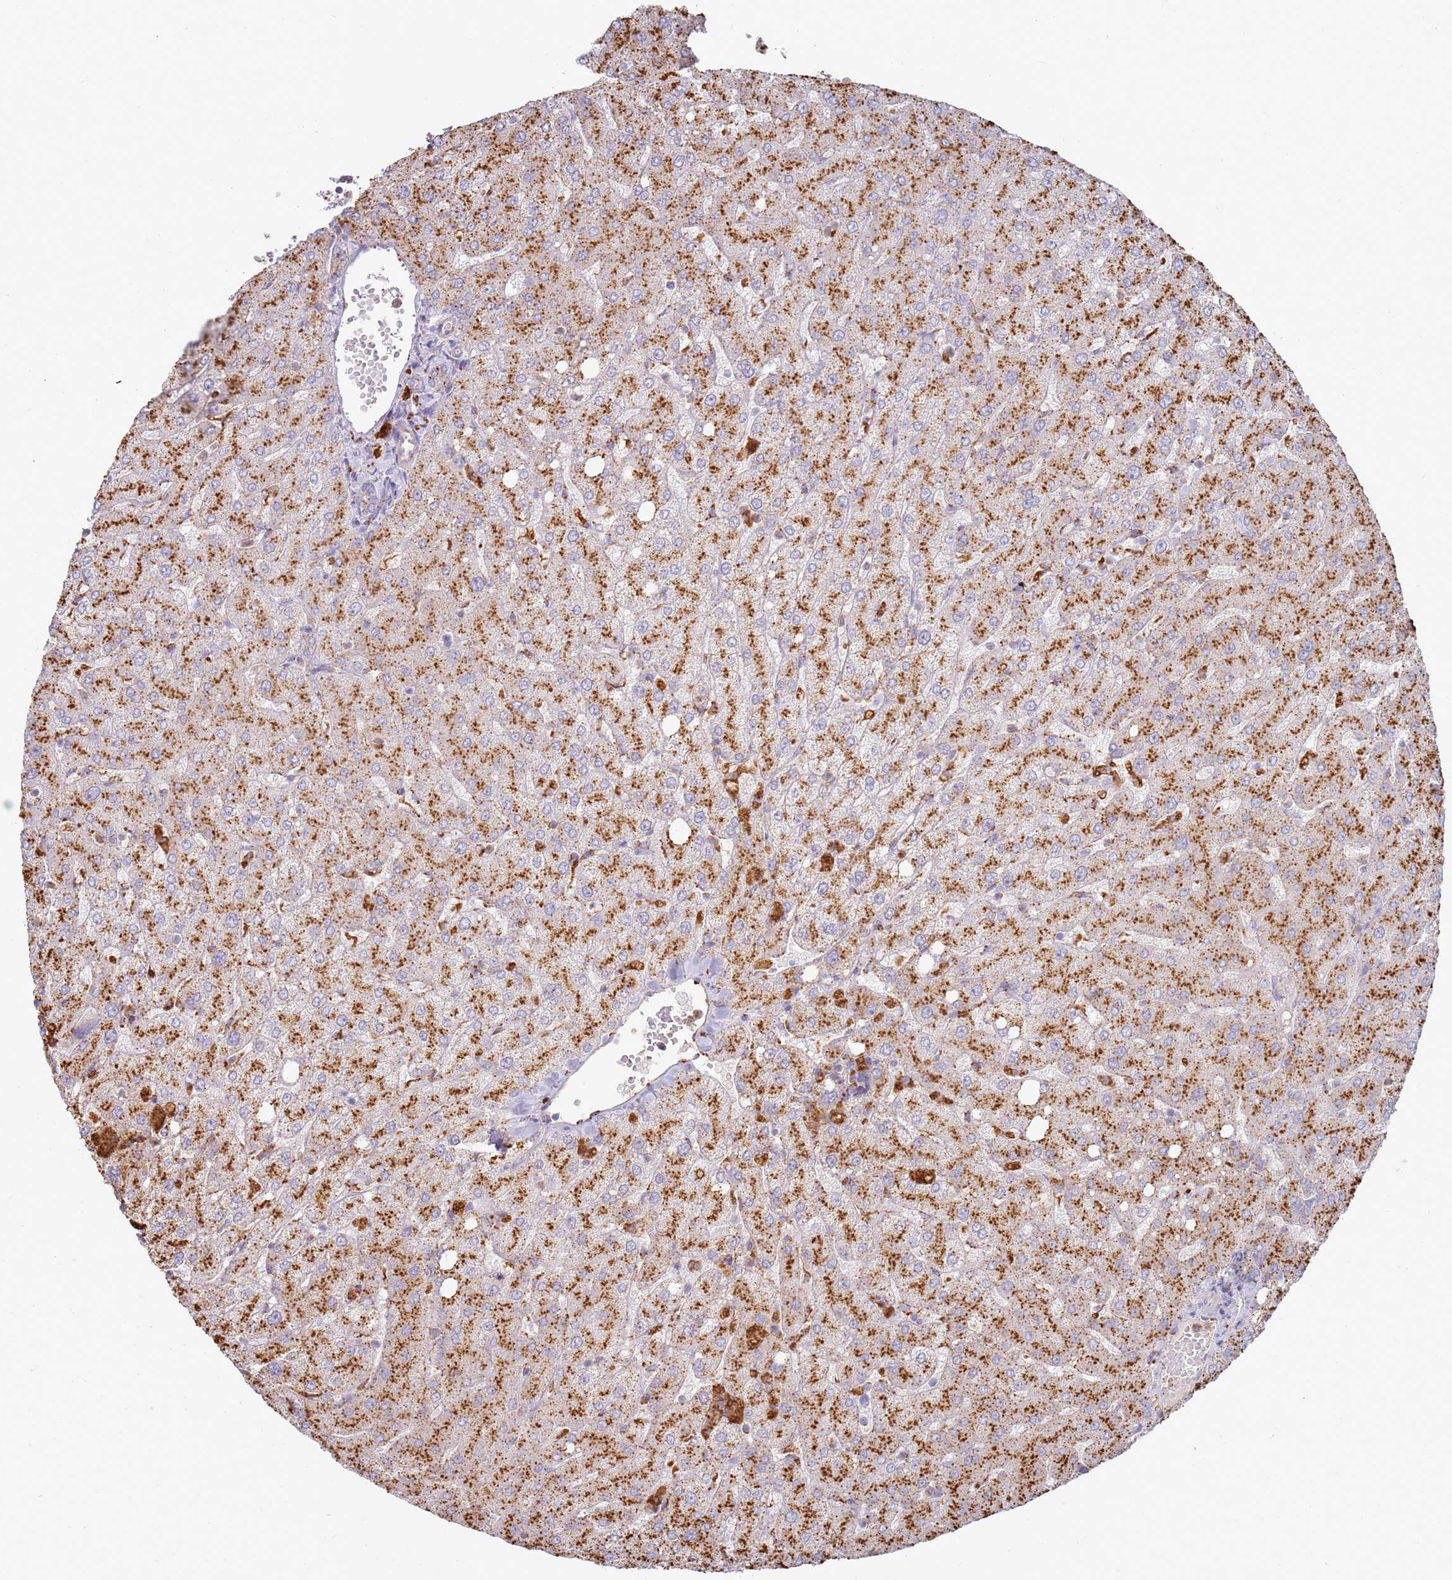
{"staining": {"intensity": "negative", "quantity": "none", "location": "none"}, "tissue": "liver", "cell_type": "Cholangiocytes", "image_type": "normal", "snomed": [{"axis": "morphology", "description": "Normal tissue, NOS"}, {"axis": "topography", "description": "Liver"}], "caption": "Immunohistochemical staining of normal liver shows no significant staining in cholangiocytes. The staining was performed using DAB to visualize the protein expression in brown, while the nuclei were stained in blue with hematoxylin (Magnification: 20x).", "gene": "TMEM229B", "patient": {"sex": "female", "age": 54}}